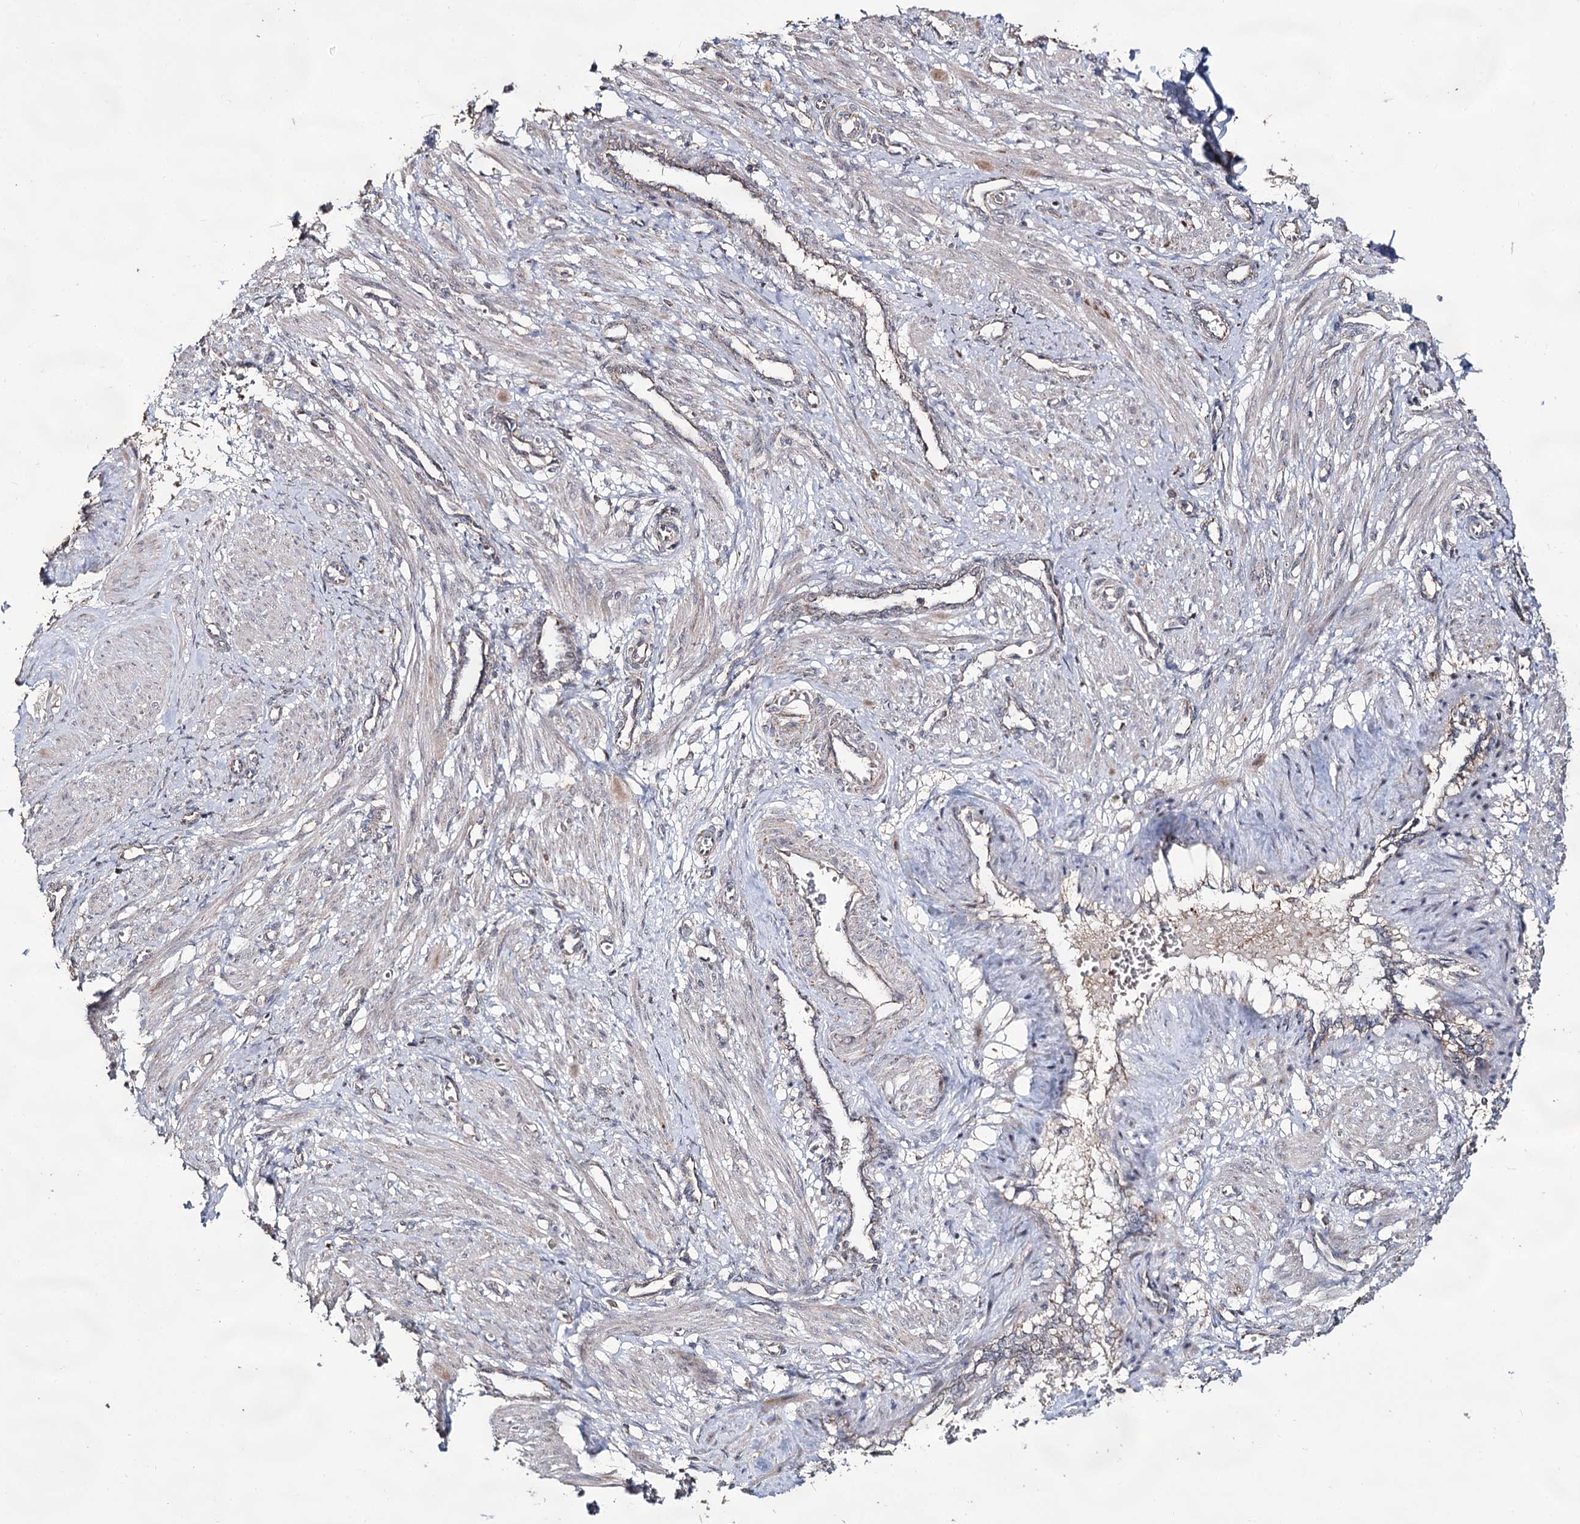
{"staining": {"intensity": "negative", "quantity": "none", "location": "none"}, "tissue": "smooth muscle", "cell_type": "Smooth muscle cells", "image_type": "normal", "snomed": [{"axis": "morphology", "description": "Normal tissue, NOS"}, {"axis": "topography", "description": "Endometrium"}], "caption": "This is an IHC histopathology image of normal human smooth muscle. There is no positivity in smooth muscle cells.", "gene": "ACTR6", "patient": {"sex": "female", "age": 33}}